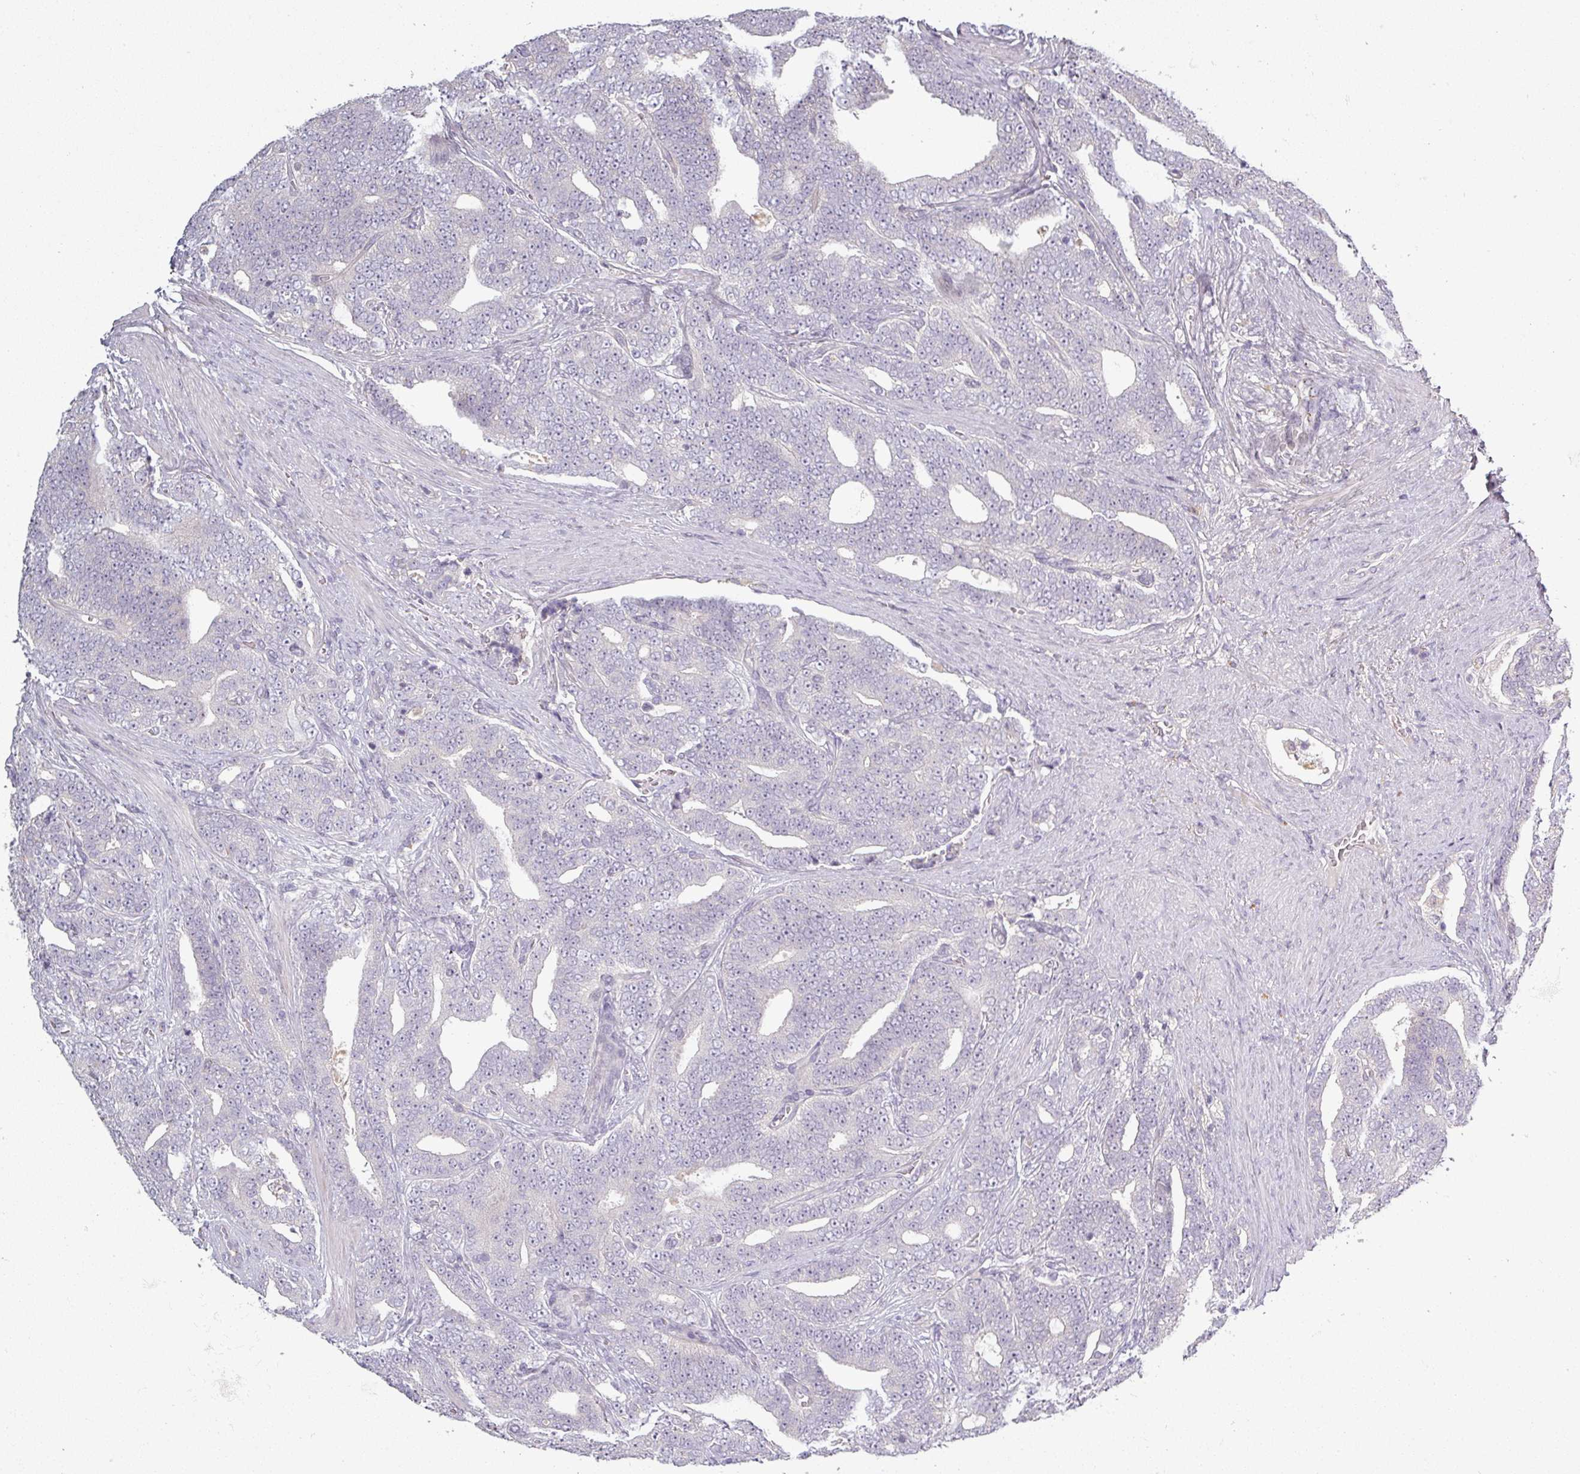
{"staining": {"intensity": "negative", "quantity": "none", "location": "none"}, "tissue": "prostate cancer", "cell_type": "Tumor cells", "image_type": "cancer", "snomed": [{"axis": "morphology", "description": "Adenocarcinoma, High grade"}, {"axis": "topography", "description": "Prostate and seminal vesicle, NOS"}], "caption": "The photomicrograph exhibits no significant positivity in tumor cells of prostate cancer (adenocarcinoma (high-grade)).", "gene": "C2orf16", "patient": {"sex": "male", "age": 67}}